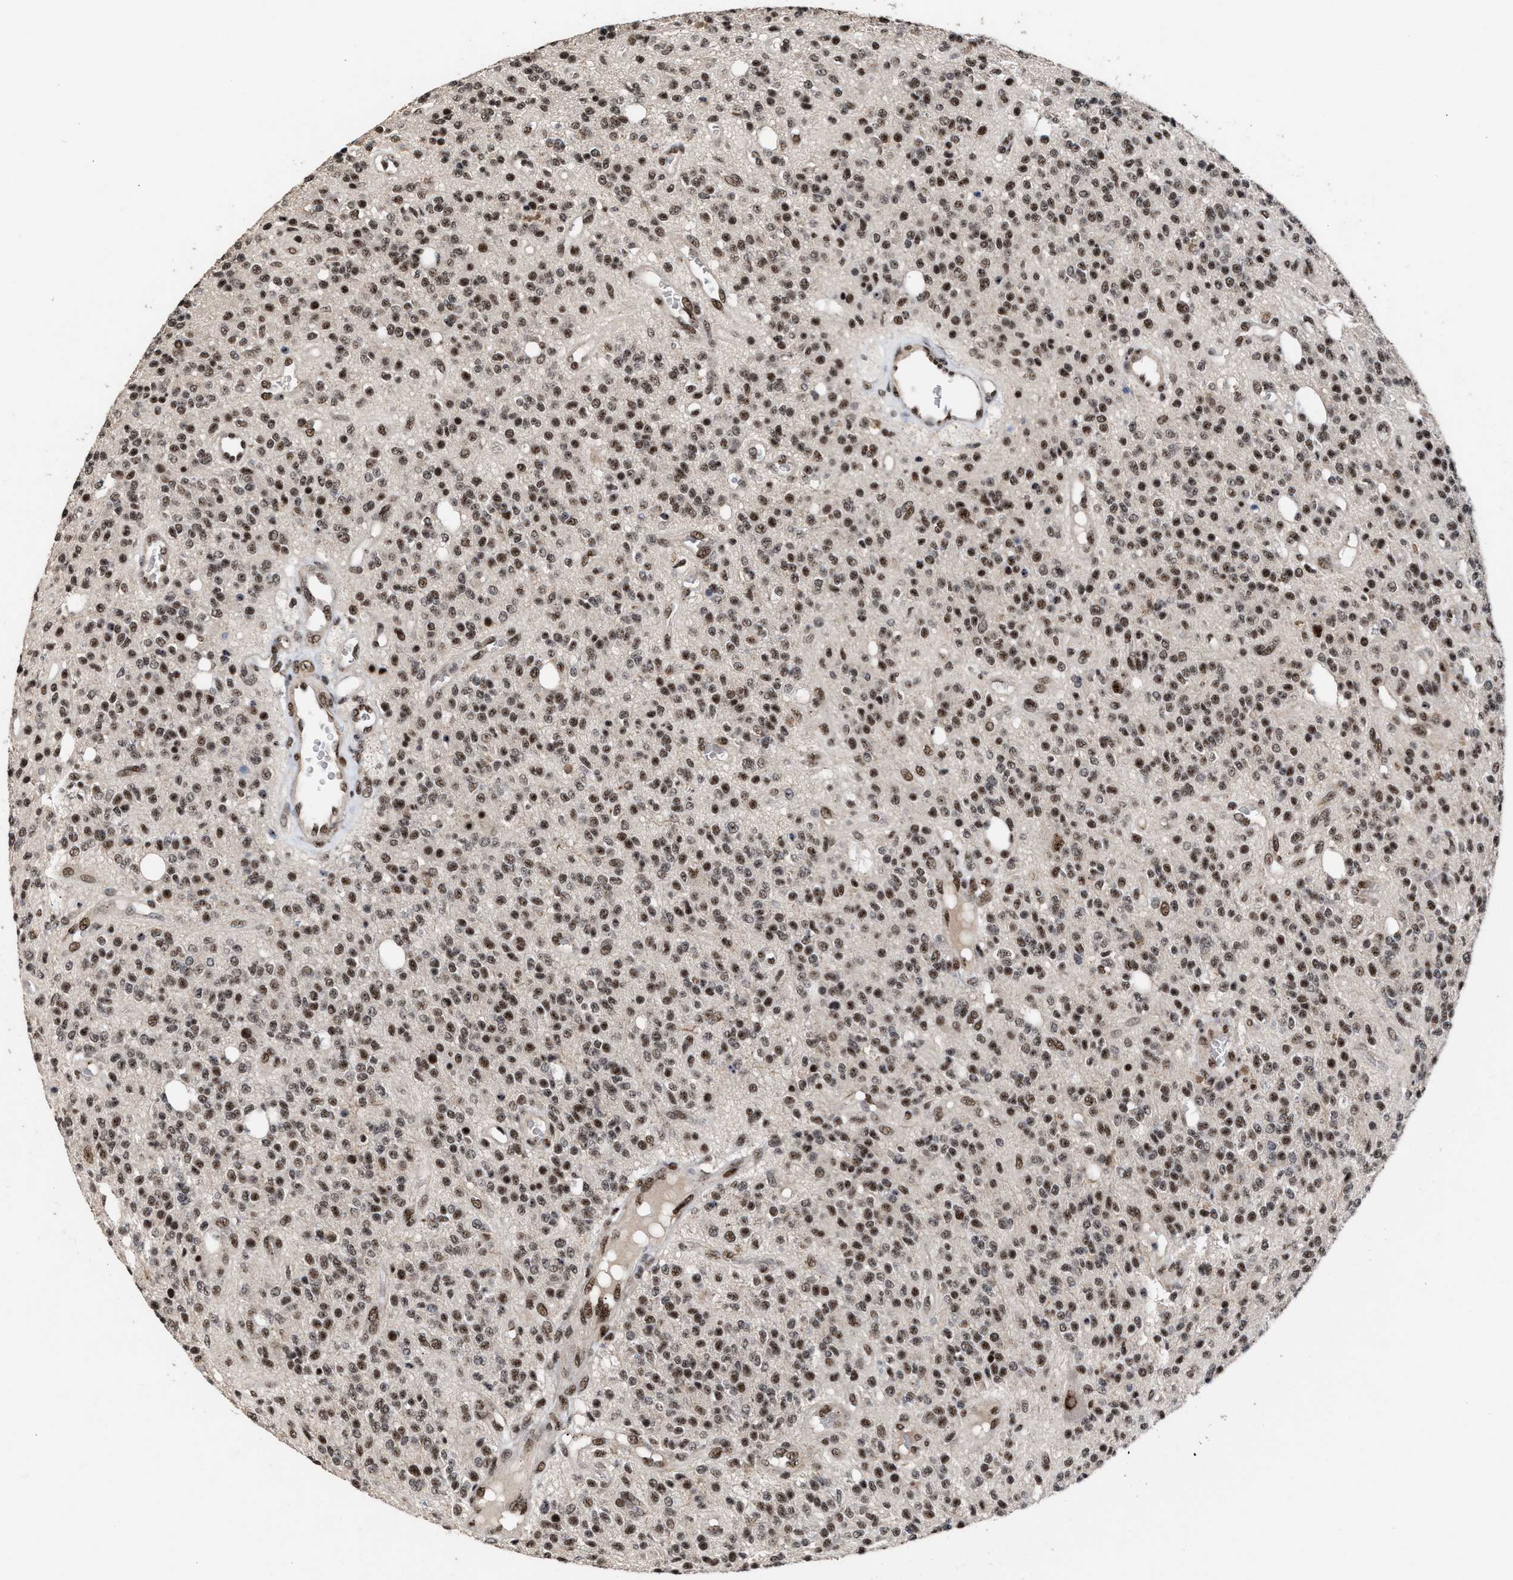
{"staining": {"intensity": "strong", "quantity": ">75%", "location": "nuclear"}, "tissue": "glioma", "cell_type": "Tumor cells", "image_type": "cancer", "snomed": [{"axis": "morphology", "description": "Glioma, malignant, High grade"}, {"axis": "topography", "description": "Brain"}], "caption": "Human malignant glioma (high-grade) stained with a brown dye displays strong nuclear positive staining in approximately >75% of tumor cells.", "gene": "EIF4A3", "patient": {"sex": "male", "age": 34}}